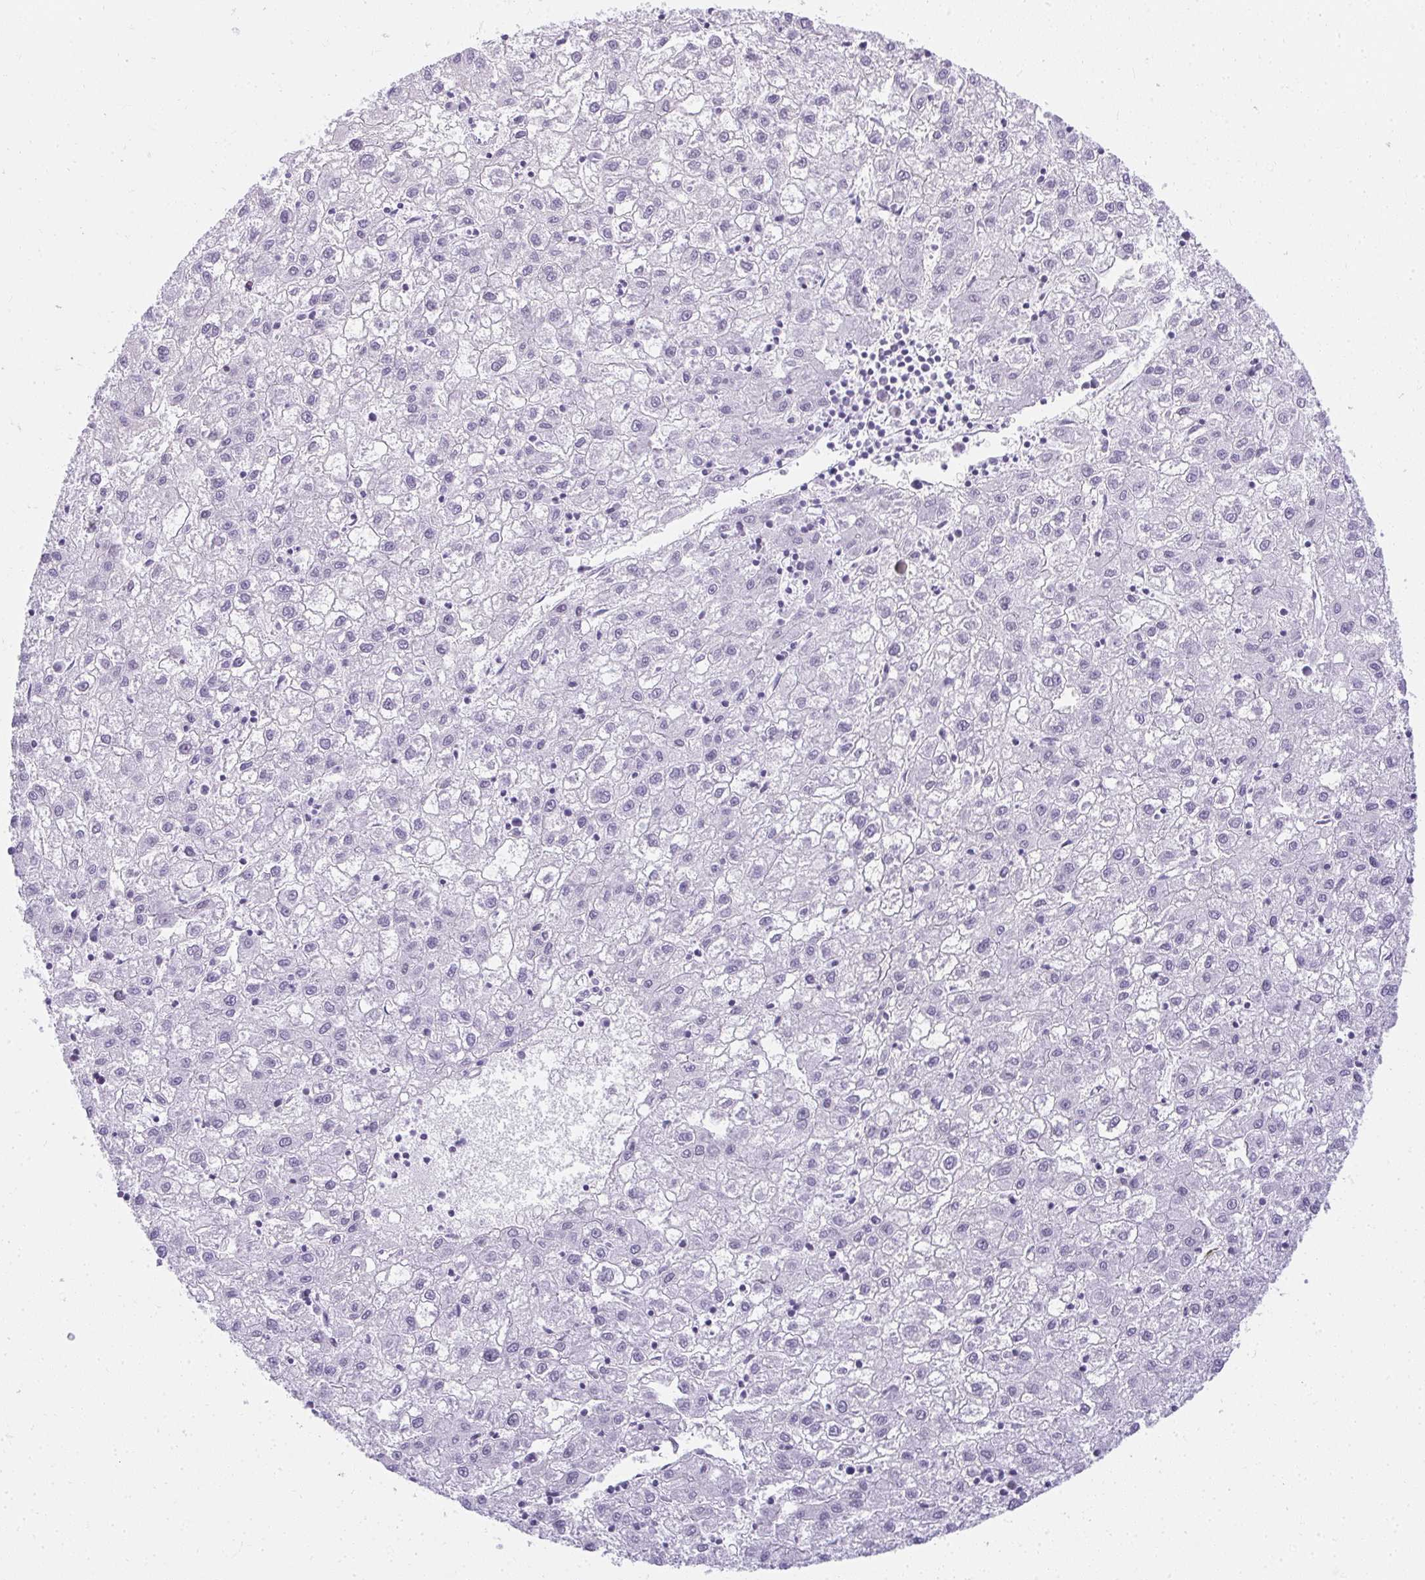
{"staining": {"intensity": "negative", "quantity": "none", "location": "none"}, "tissue": "liver cancer", "cell_type": "Tumor cells", "image_type": "cancer", "snomed": [{"axis": "morphology", "description": "Carcinoma, Hepatocellular, NOS"}, {"axis": "topography", "description": "Liver"}], "caption": "This is an immunohistochemistry image of liver cancer (hepatocellular carcinoma). There is no staining in tumor cells.", "gene": "PLA2G1B", "patient": {"sex": "male", "age": 72}}